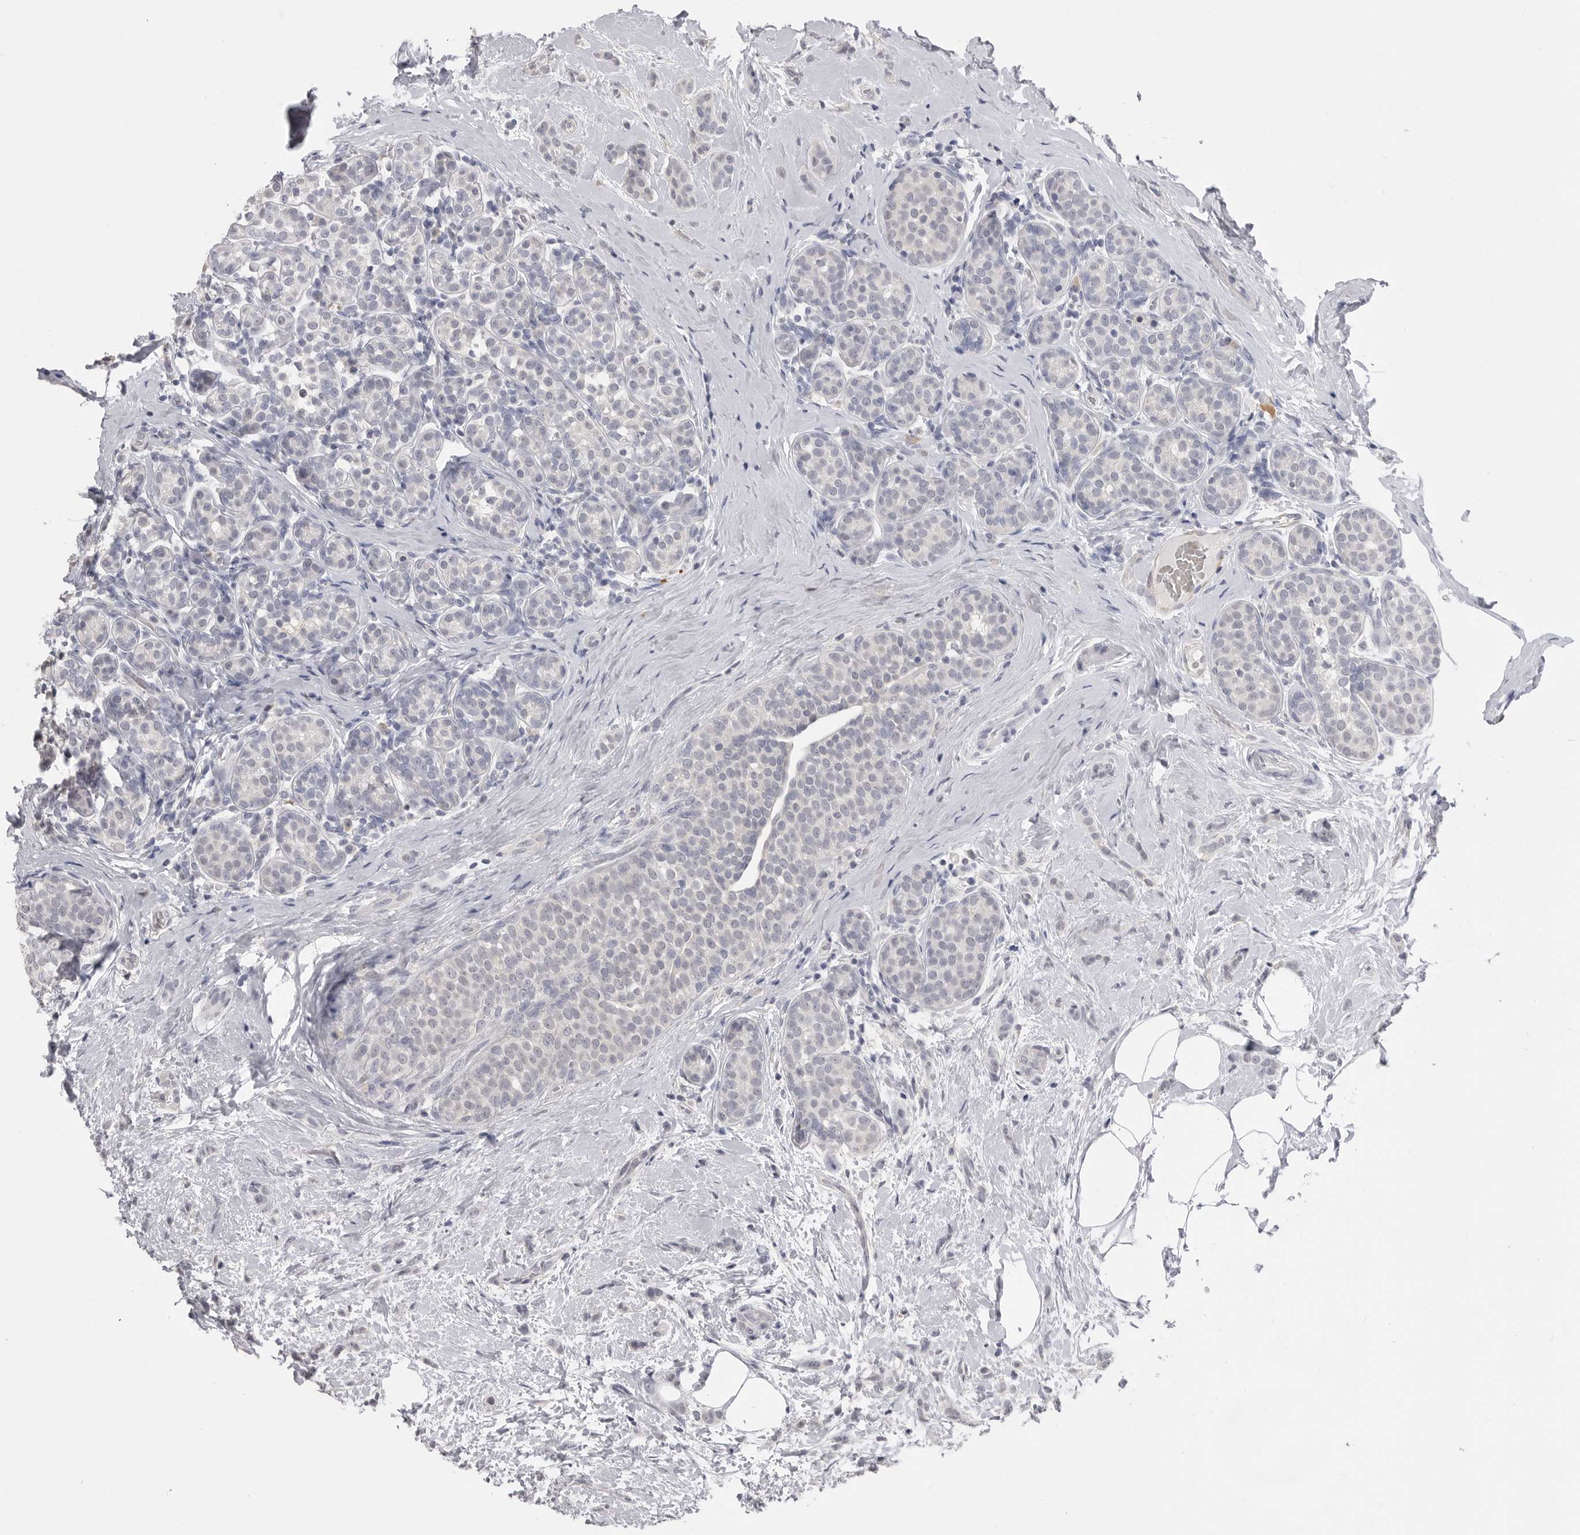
{"staining": {"intensity": "negative", "quantity": "none", "location": "none"}, "tissue": "breast cancer", "cell_type": "Tumor cells", "image_type": "cancer", "snomed": [{"axis": "morphology", "description": "Lobular carcinoma, in situ"}, {"axis": "morphology", "description": "Lobular carcinoma"}, {"axis": "topography", "description": "Breast"}], "caption": "Tumor cells show no significant positivity in breast cancer (lobular carcinoma in situ).", "gene": "PLEKHF1", "patient": {"sex": "female", "age": 41}}